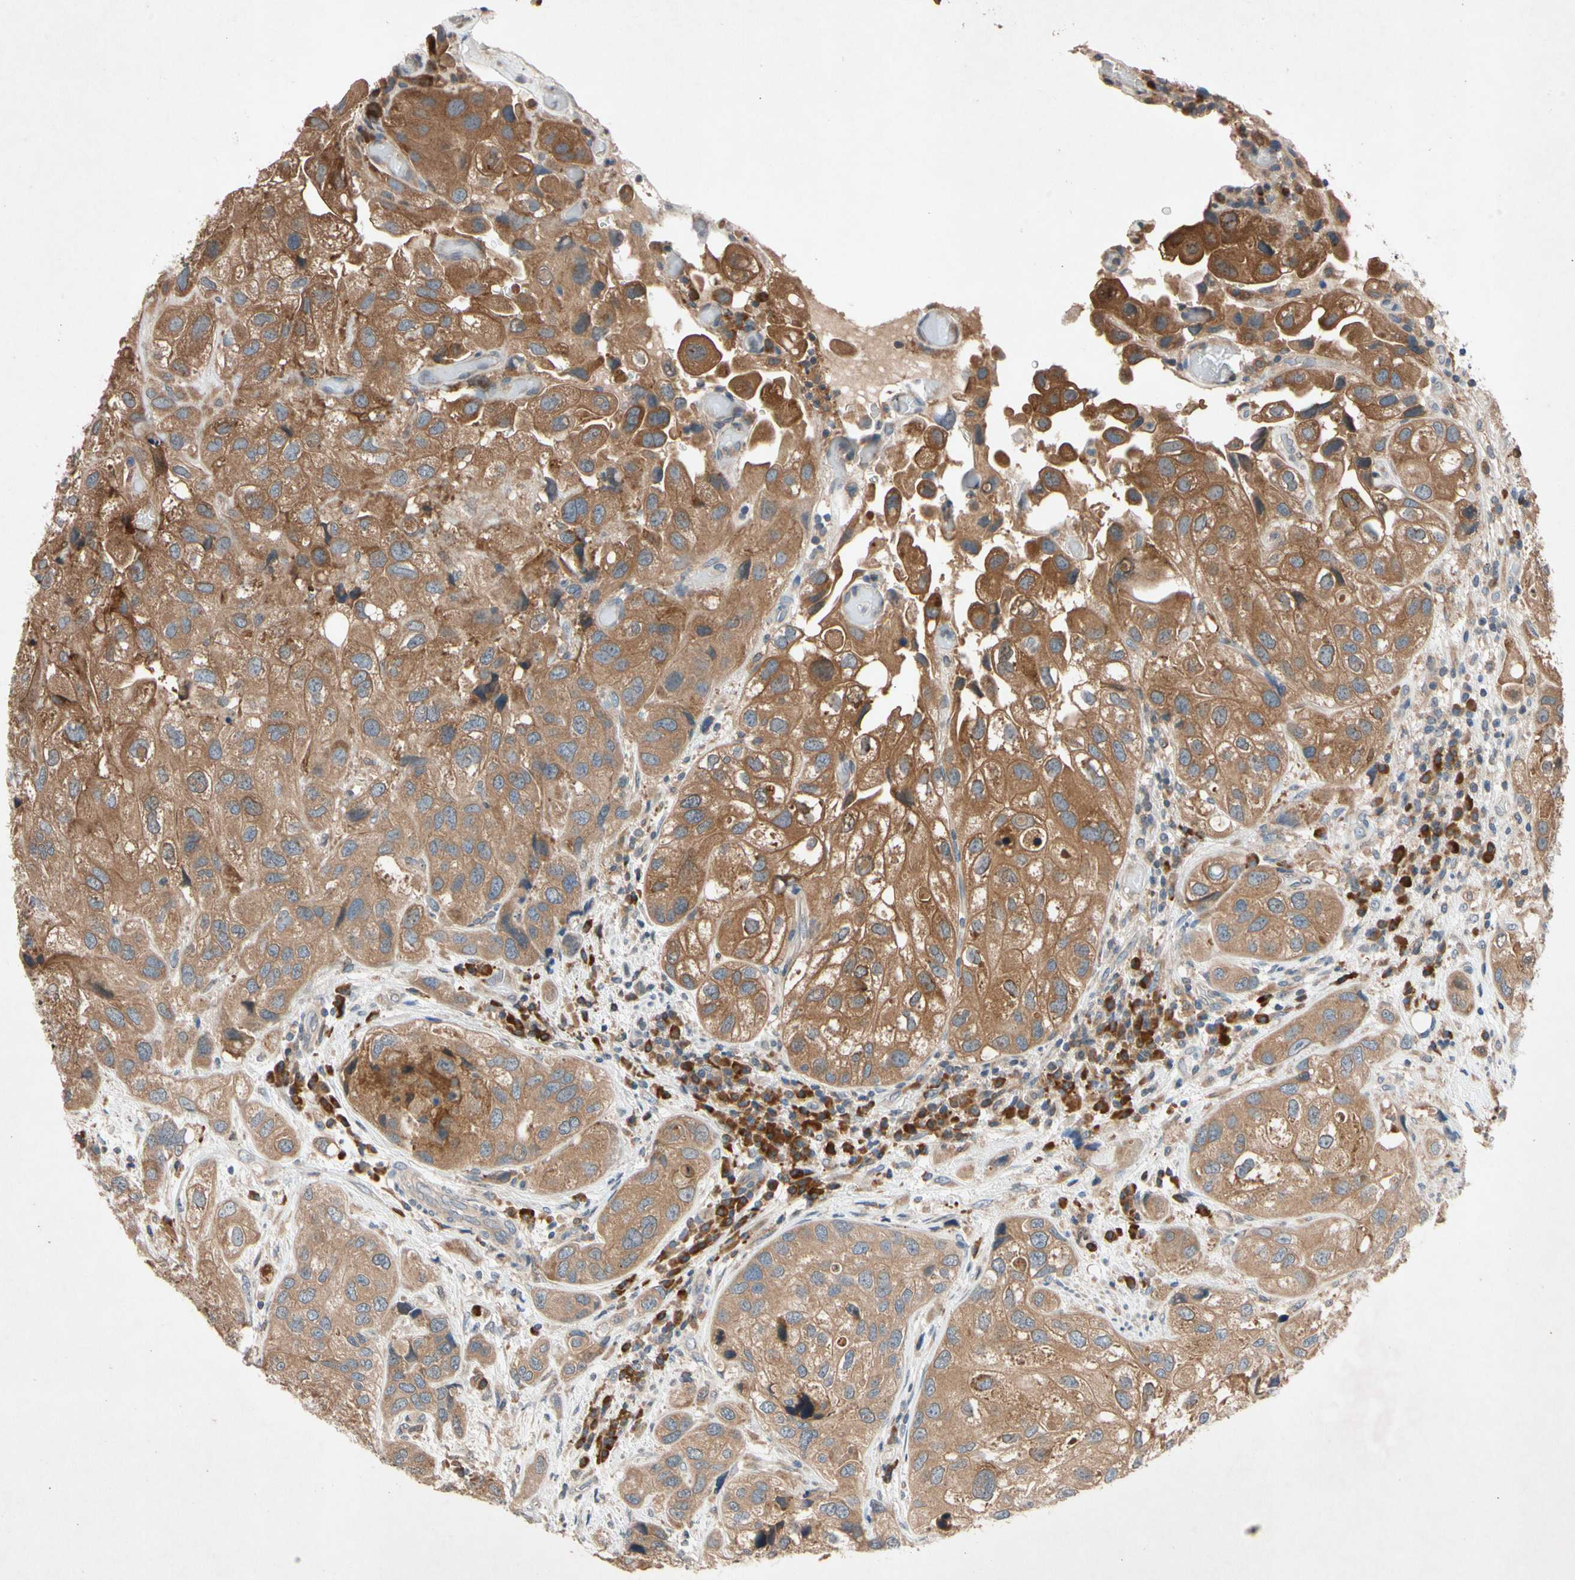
{"staining": {"intensity": "moderate", "quantity": ">75%", "location": "cytoplasmic/membranous"}, "tissue": "urothelial cancer", "cell_type": "Tumor cells", "image_type": "cancer", "snomed": [{"axis": "morphology", "description": "Urothelial carcinoma, High grade"}, {"axis": "topography", "description": "Urinary bladder"}], "caption": "This histopathology image reveals urothelial cancer stained with IHC to label a protein in brown. The cytoplasmic/membranous of tumor cells show moderate positivity for the protein. Nuclei are counter-stained blue.", "gene": "PRDX4", "patient": {"sex": "female", "age": 64}}